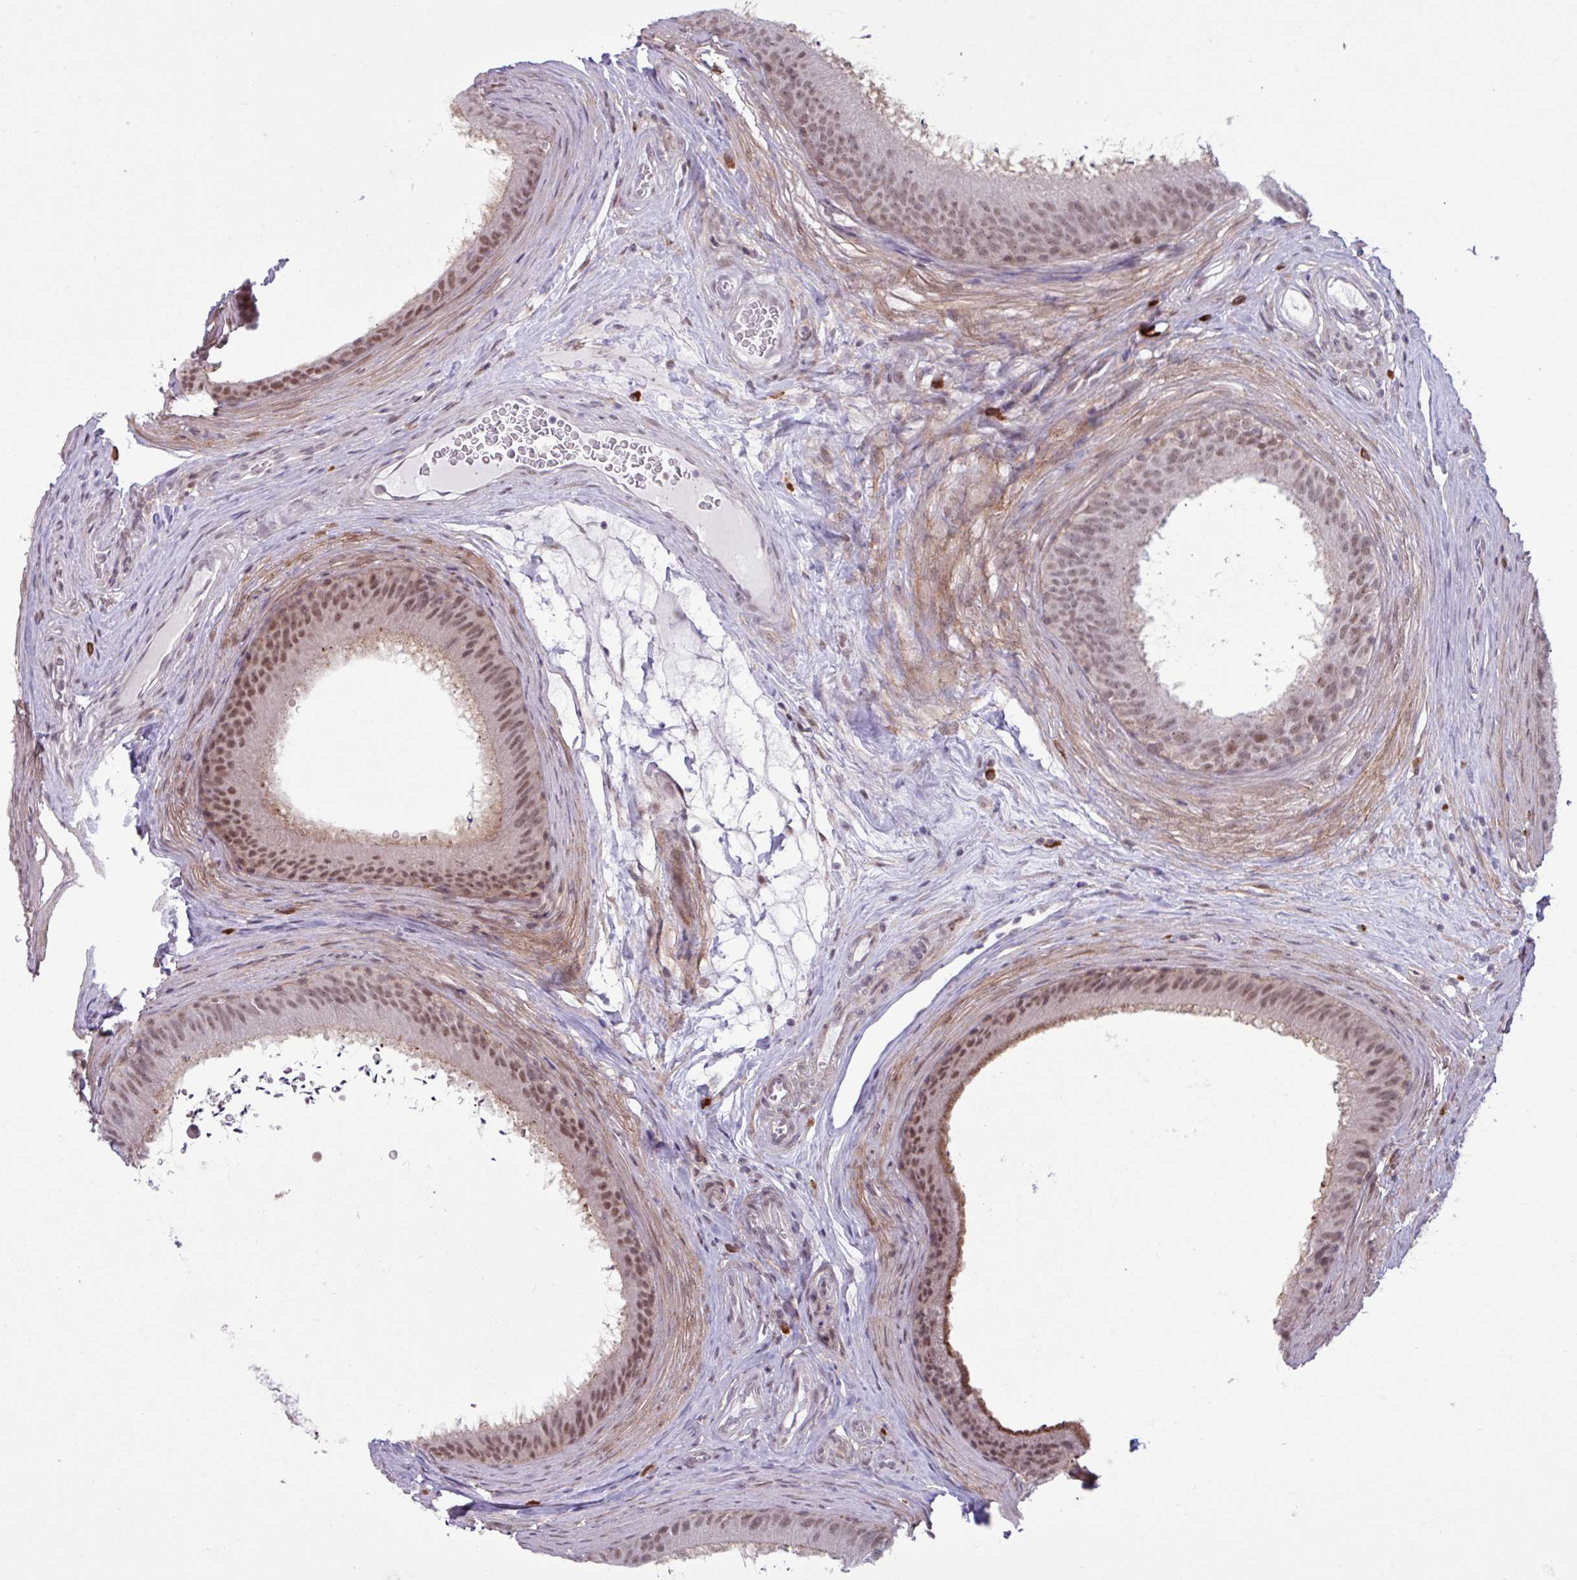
{"staining": {"intensity": "moderate", "quantity": ">75%", "location": "cytoplasmic/membranous,nuclear"}, "tissue": "epididymis", "cell_type": "Glandular cells", "image_type": "normal", "snomed": [{"axis": "morphology", "description": "Normal tissue, NOS"}, {"axis": "topography", "description": "Testis"}, {"axis": "topography", "description": "Epididymis"}], "caption": "An image of human epididymis stained for a protein demonstrates moderate cytoplasmic/membranous,nuclear brown staining in glandular cells.", "gene": "NOTCH2", "patient": {"sex": "male", "age": 41}}